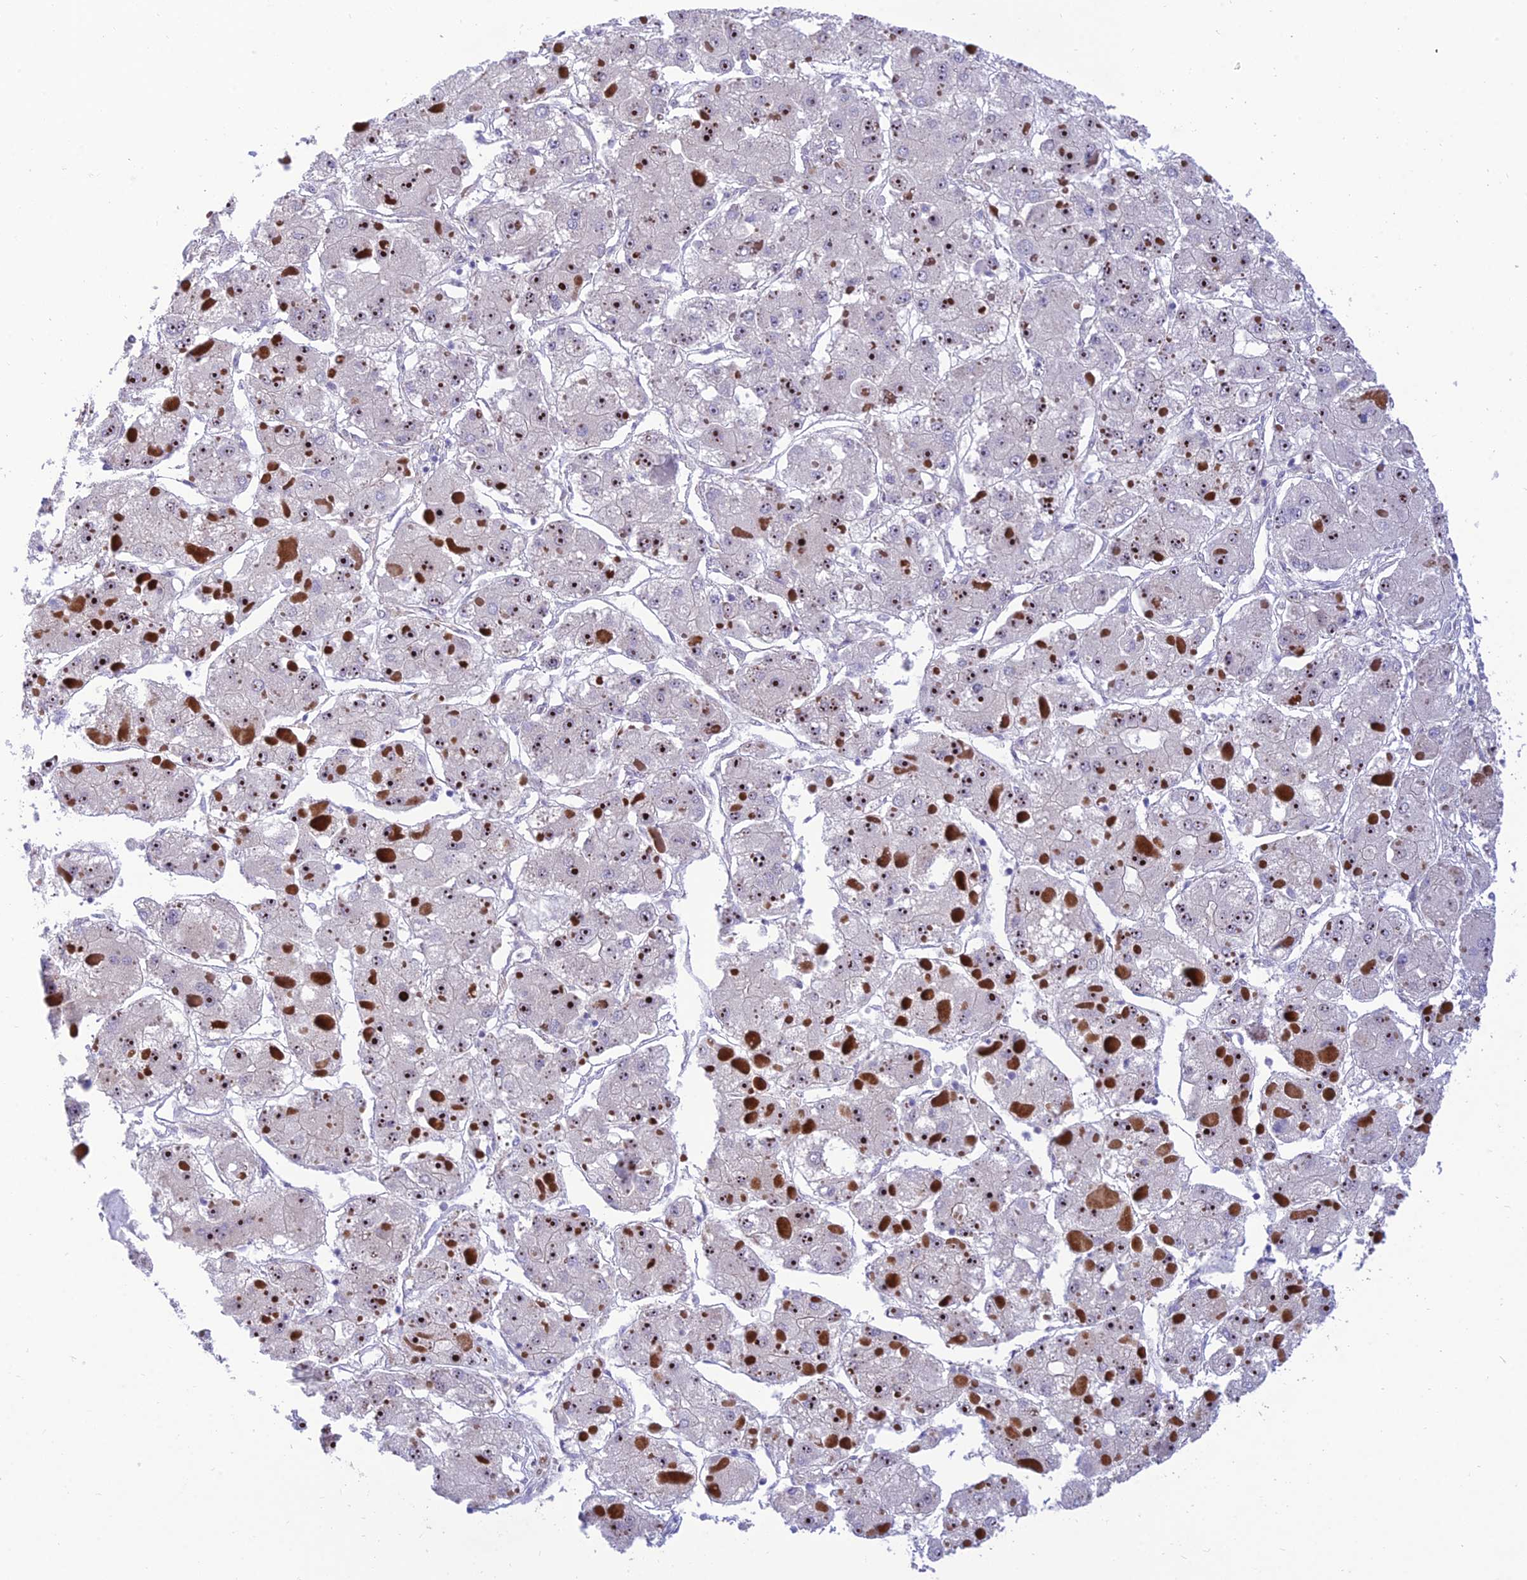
{"staining": {"intensity": "moderate", "quantity": "25%-75%", "location": "nuclear"}, "tissue": "liver cancer", "cell_type": "Tumor cells", "image_type": "cancer", "snomed": [{"axis": "morphology", "description": "Carcinoma, Hepatocellular, NOS"}, {"axis": "topography", "description": "Liver"}], "caption": "A high-resolution photomicrograph shows IHC staining of hepatocellular carcinoma (liver), which reveals moderate nuclear positivity in about 25%-75% of tumor cells. Using DAB (3,3'-diaminobenzidine) (brown) and hematoxylin (blue) stains, captured at high magnification using brightfield microscopy.", "gene": "KBTBD7", "patient": {"sex": "female", "age": 73}}